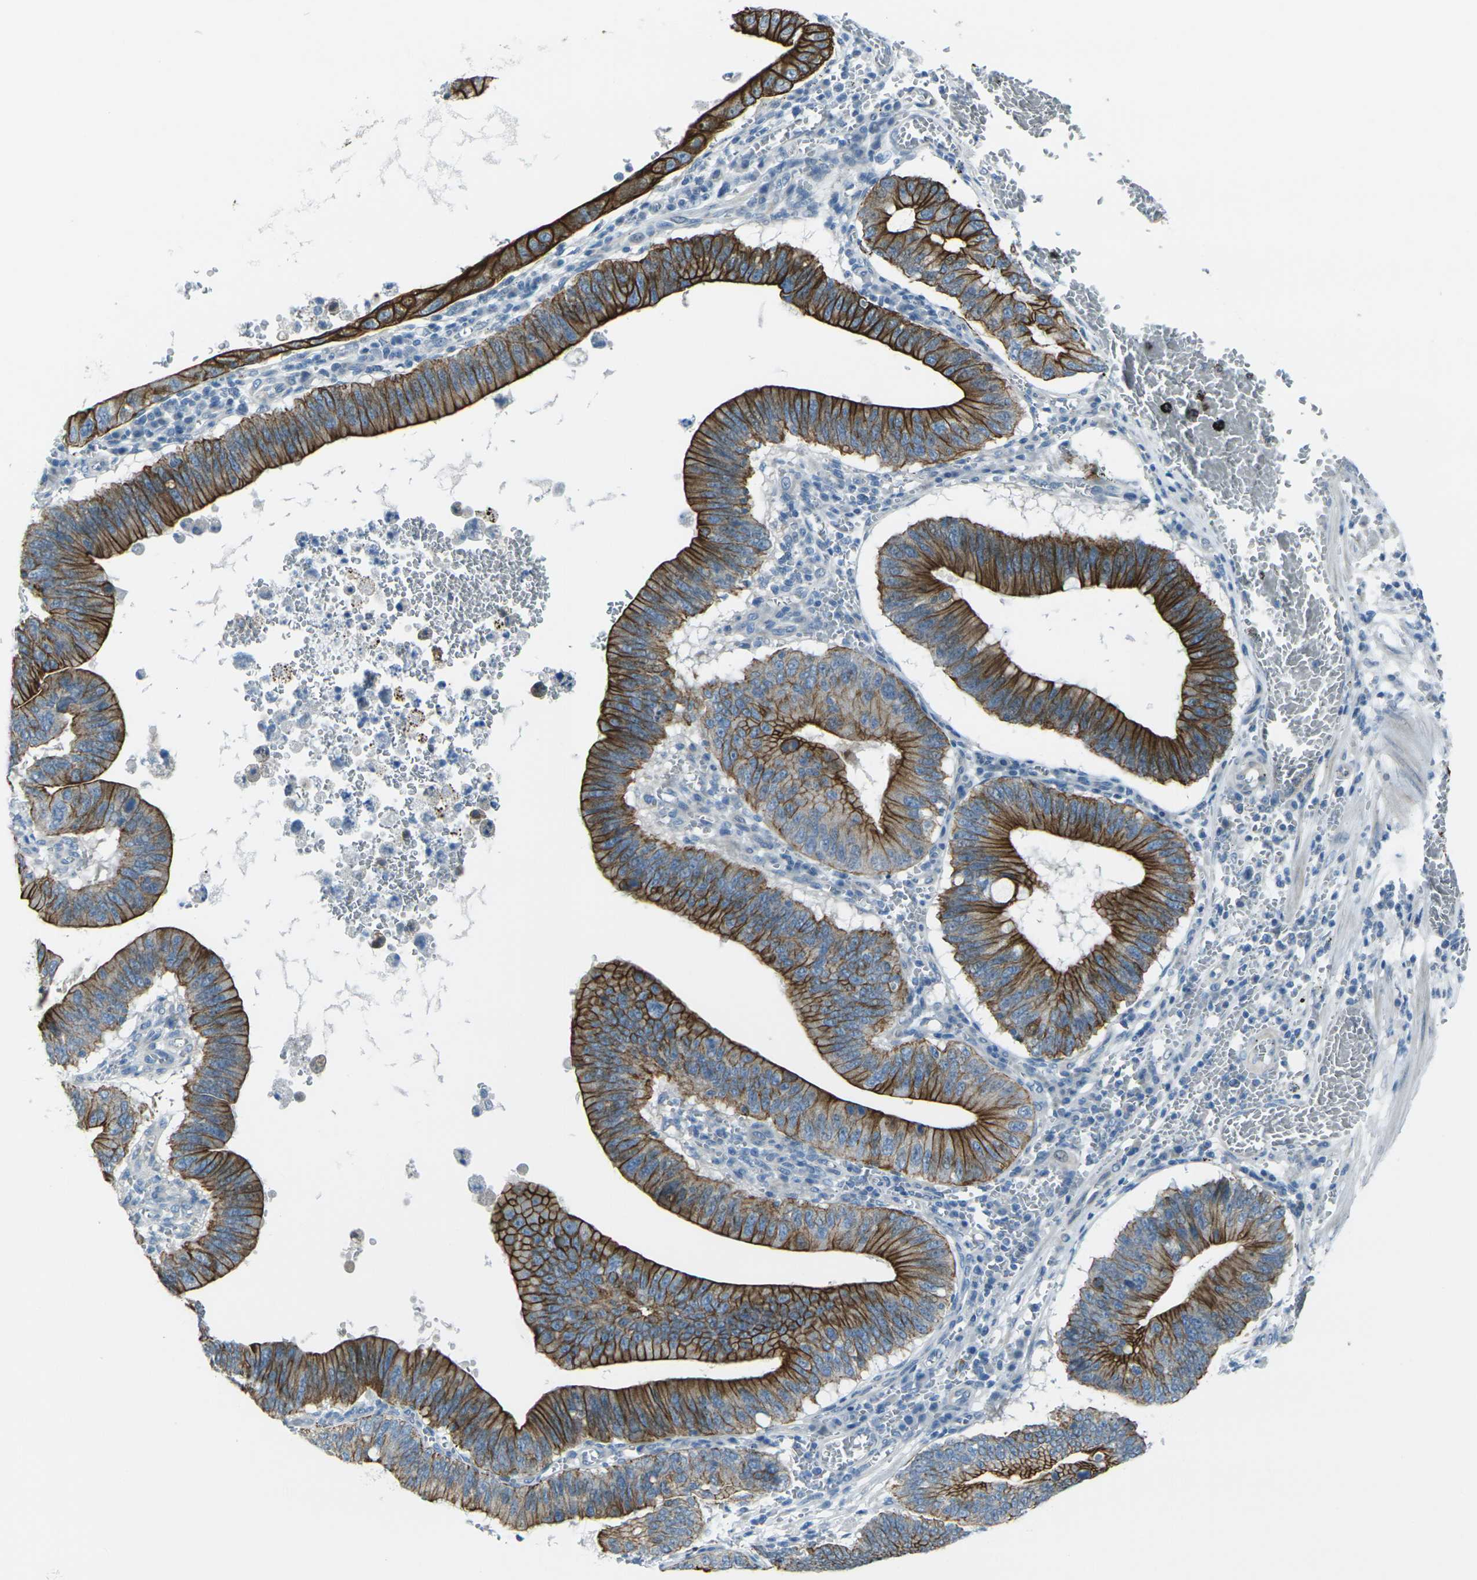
{"staining": {"intensity": "strong", "quantity": ">75%", "location": "cytoplasmic/membranous"}, "tissue": "stomach cancer", "cell_type": "Tumor cells", "image_type": "cancer", "snomed": [{"axis": "morphology", "description": "Adenocarcinoma, NOS"}, {"axis": "topography", "description": "Stomach"}, {"axis": "topography", "description": "Gastric cardia"}], "caption": "Strong cytoplasmic/membranous expression for a protein is seen in approximately >75% of tumor cells of stomach adenocarcinoma using immunohistochemistry (IHC).", "gene": "ANKRD46", "patient": {"sex": "male", "age": 59}}